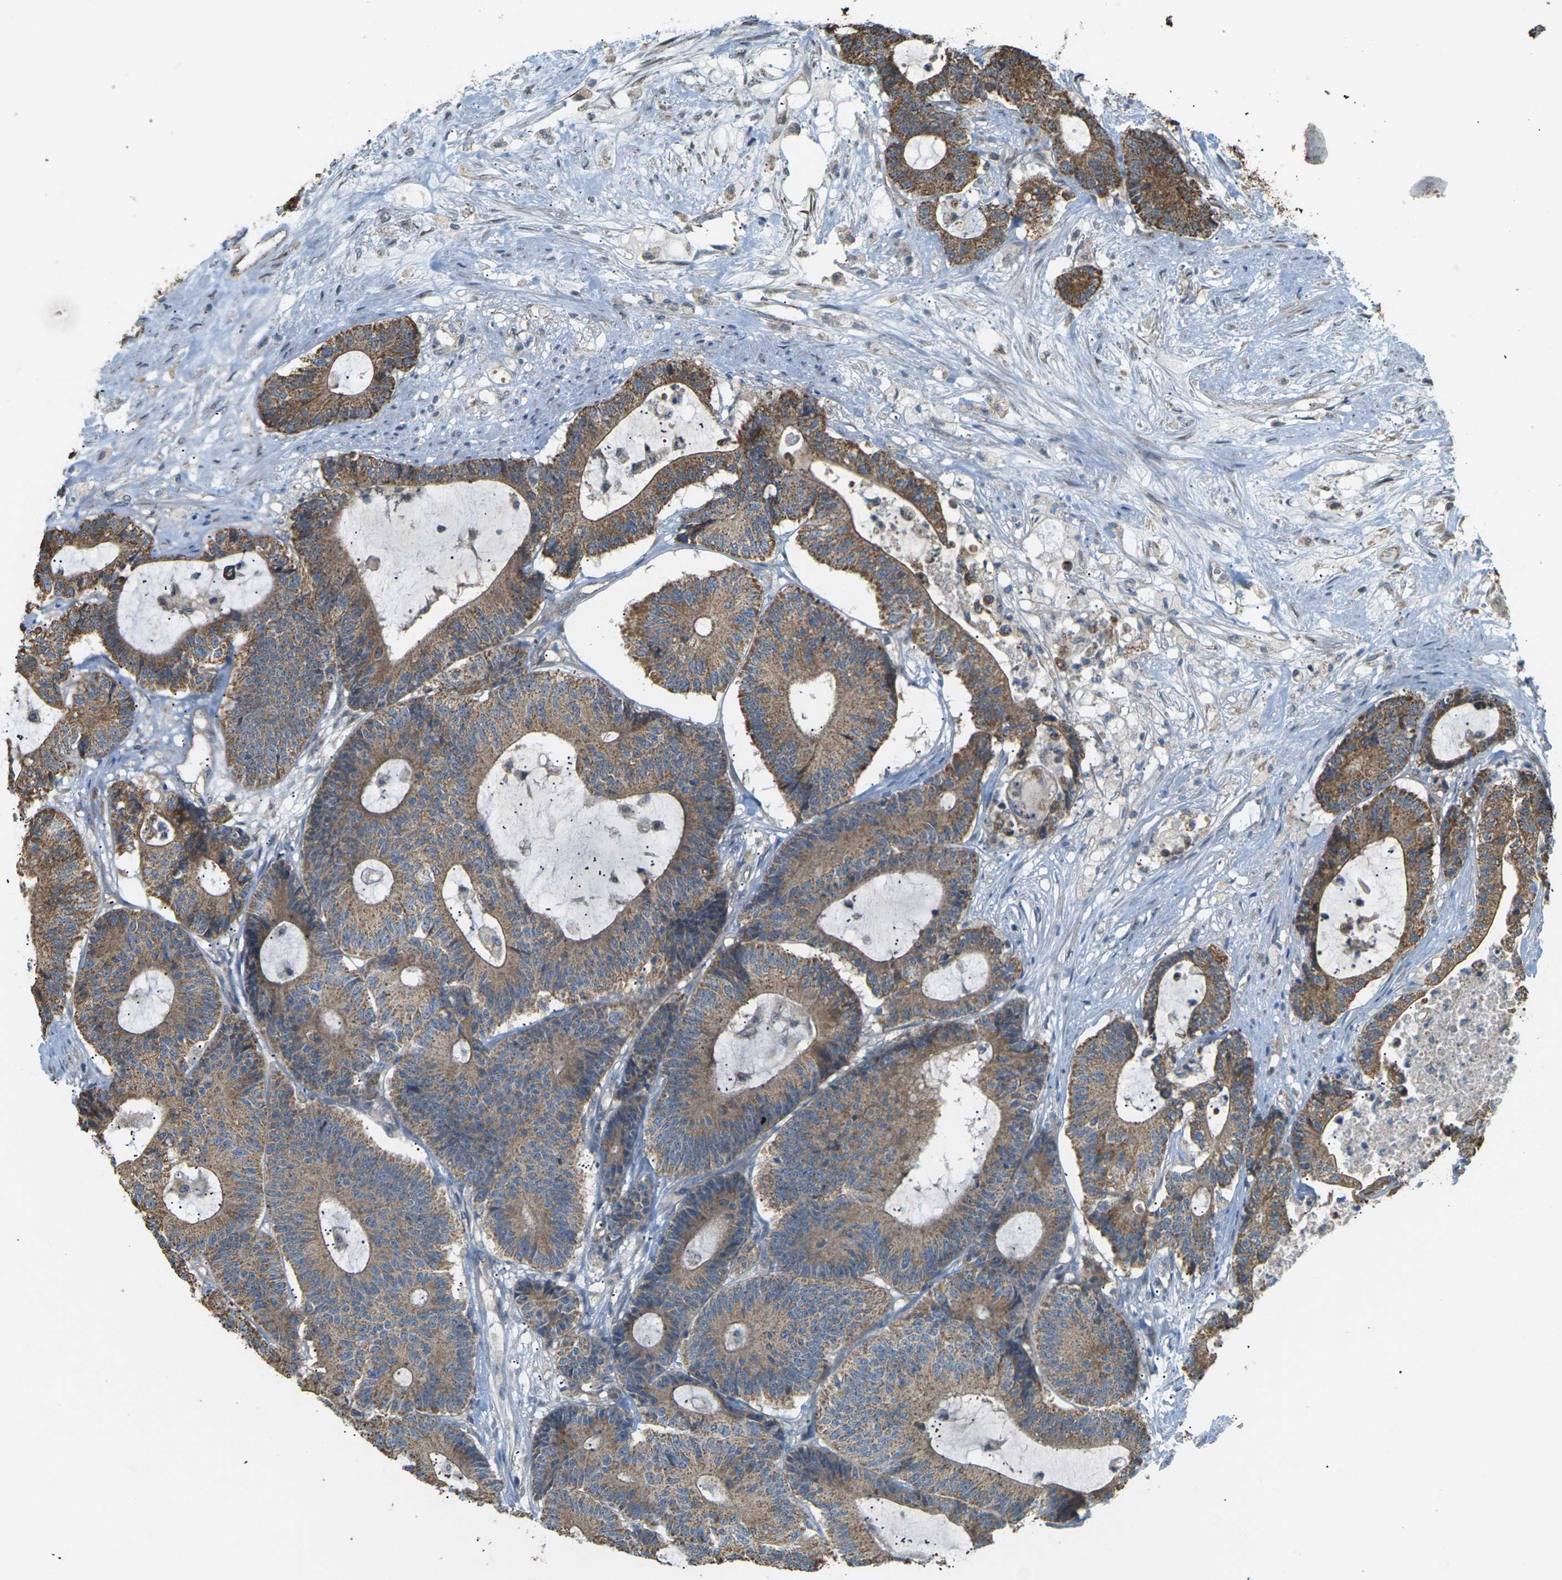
{"staining": {"intensity": "moderate", "quantity": ">75%", "location": "cytoplasmic/membranous"}, "tissue": "colorectal cancer", "cell_type": "Tumor cells", "image_type": "cancer", "snomed": [{"axis": "morphology", "description": "Adenocarcinoma, NOS"}, {"axis": "topography", "description": "Colon"}], "caption": "An image showing moderate cytoplasmic/membranous positivity in approximately >75% of tumor cells in colorectal adenocarcinoma, as visualized by brown immunohistochemical staining.", "gene": "KSR1", "patient": {"sex": "female", "age": 84}}